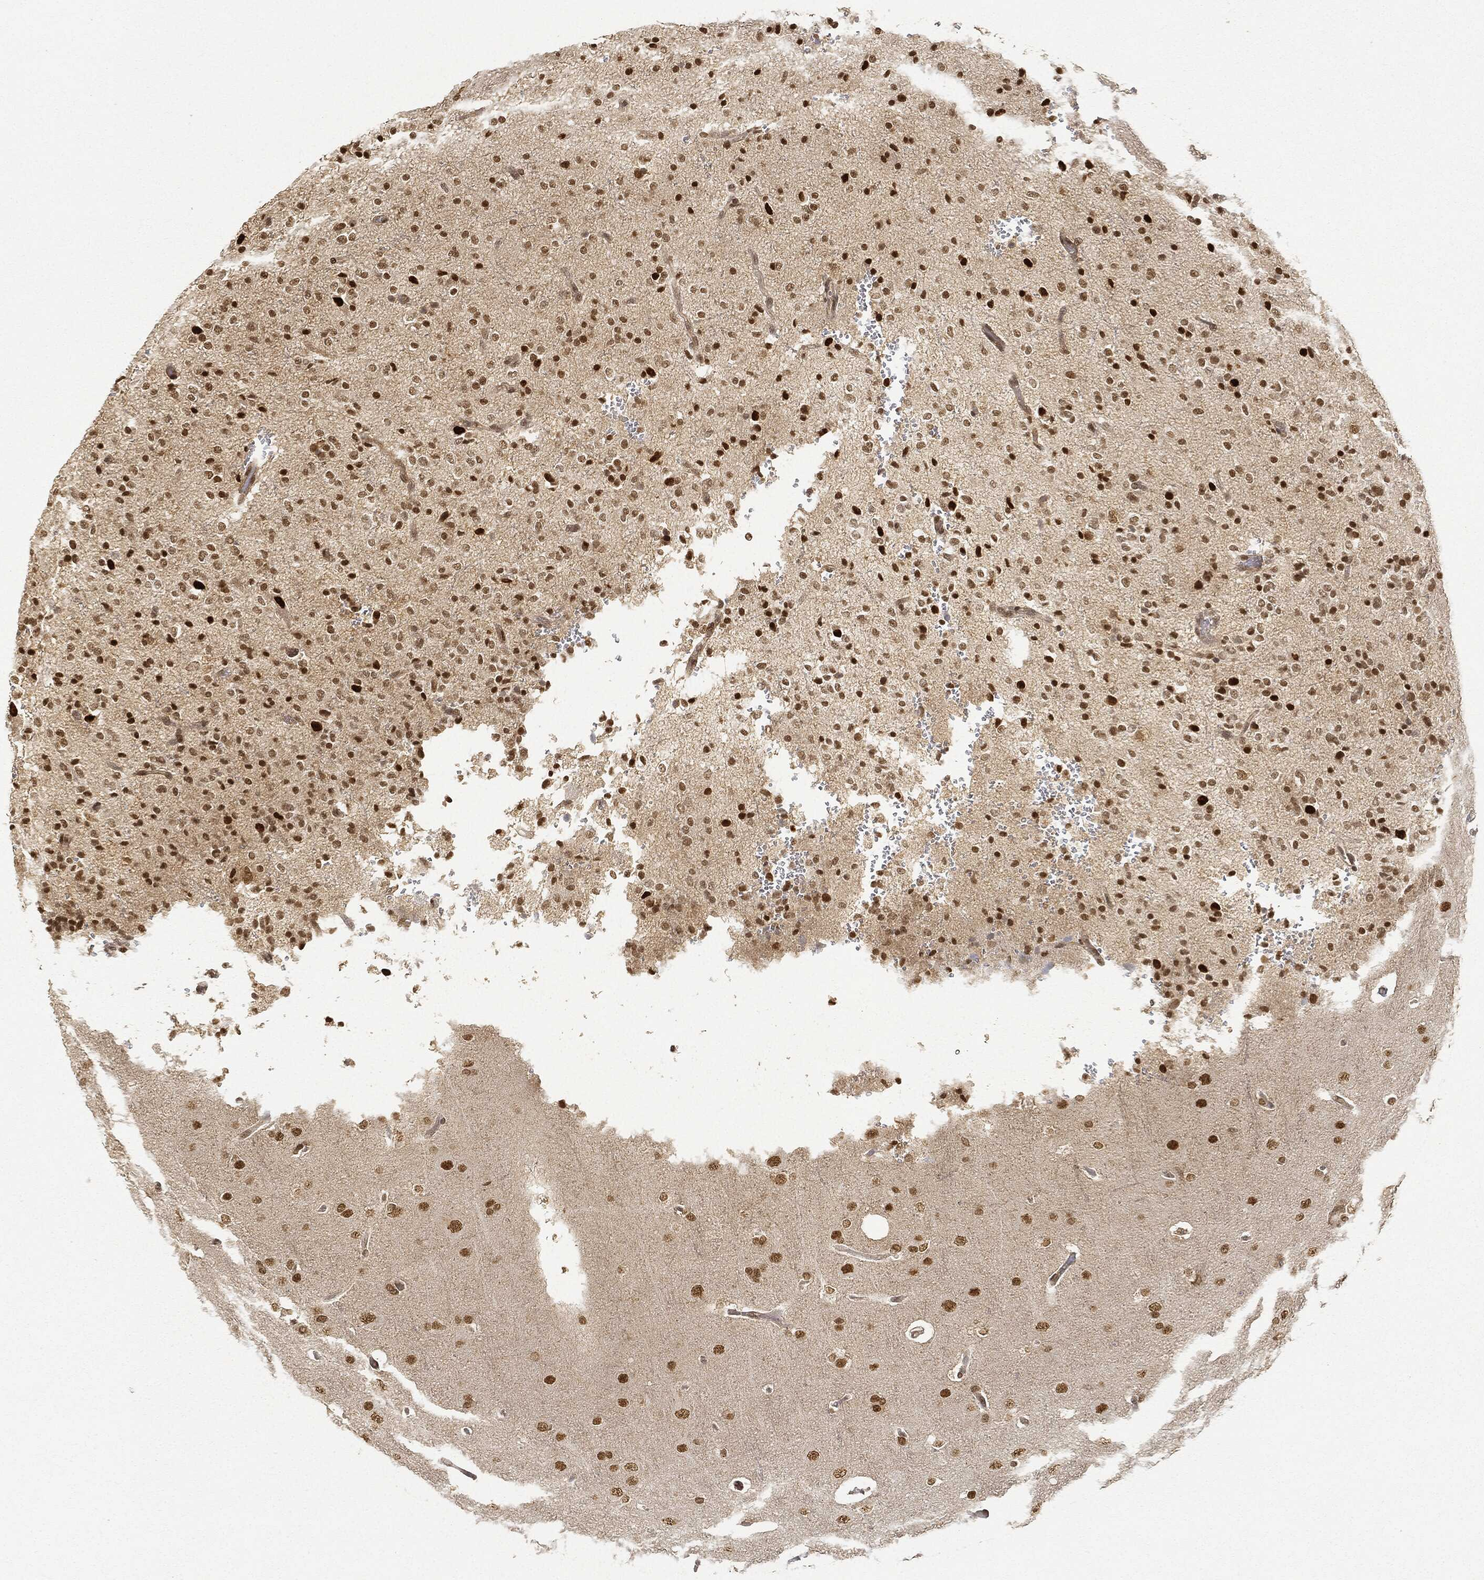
{"staining": {"intensity": "strong", "quantity": "<25%", "location": "nuclear"}, "tissue": "glioma", "cell_type": "Tumor cells", "image_type": "cancer", "snomed": [{"axis": "morphology", "description": "Glioma, malignant, Low grade"}, {"axis": "topography", "description": "Brain"}], "caption": "Immunohistochemistry image of human malignant glioma (low-grade) stained for a protein (brown), which reveals medium levels of strong nuclear staining in approximately <25% of tumor cells.", "gene": "CIB1", "patient": {"sex": "male", "age": 41}}